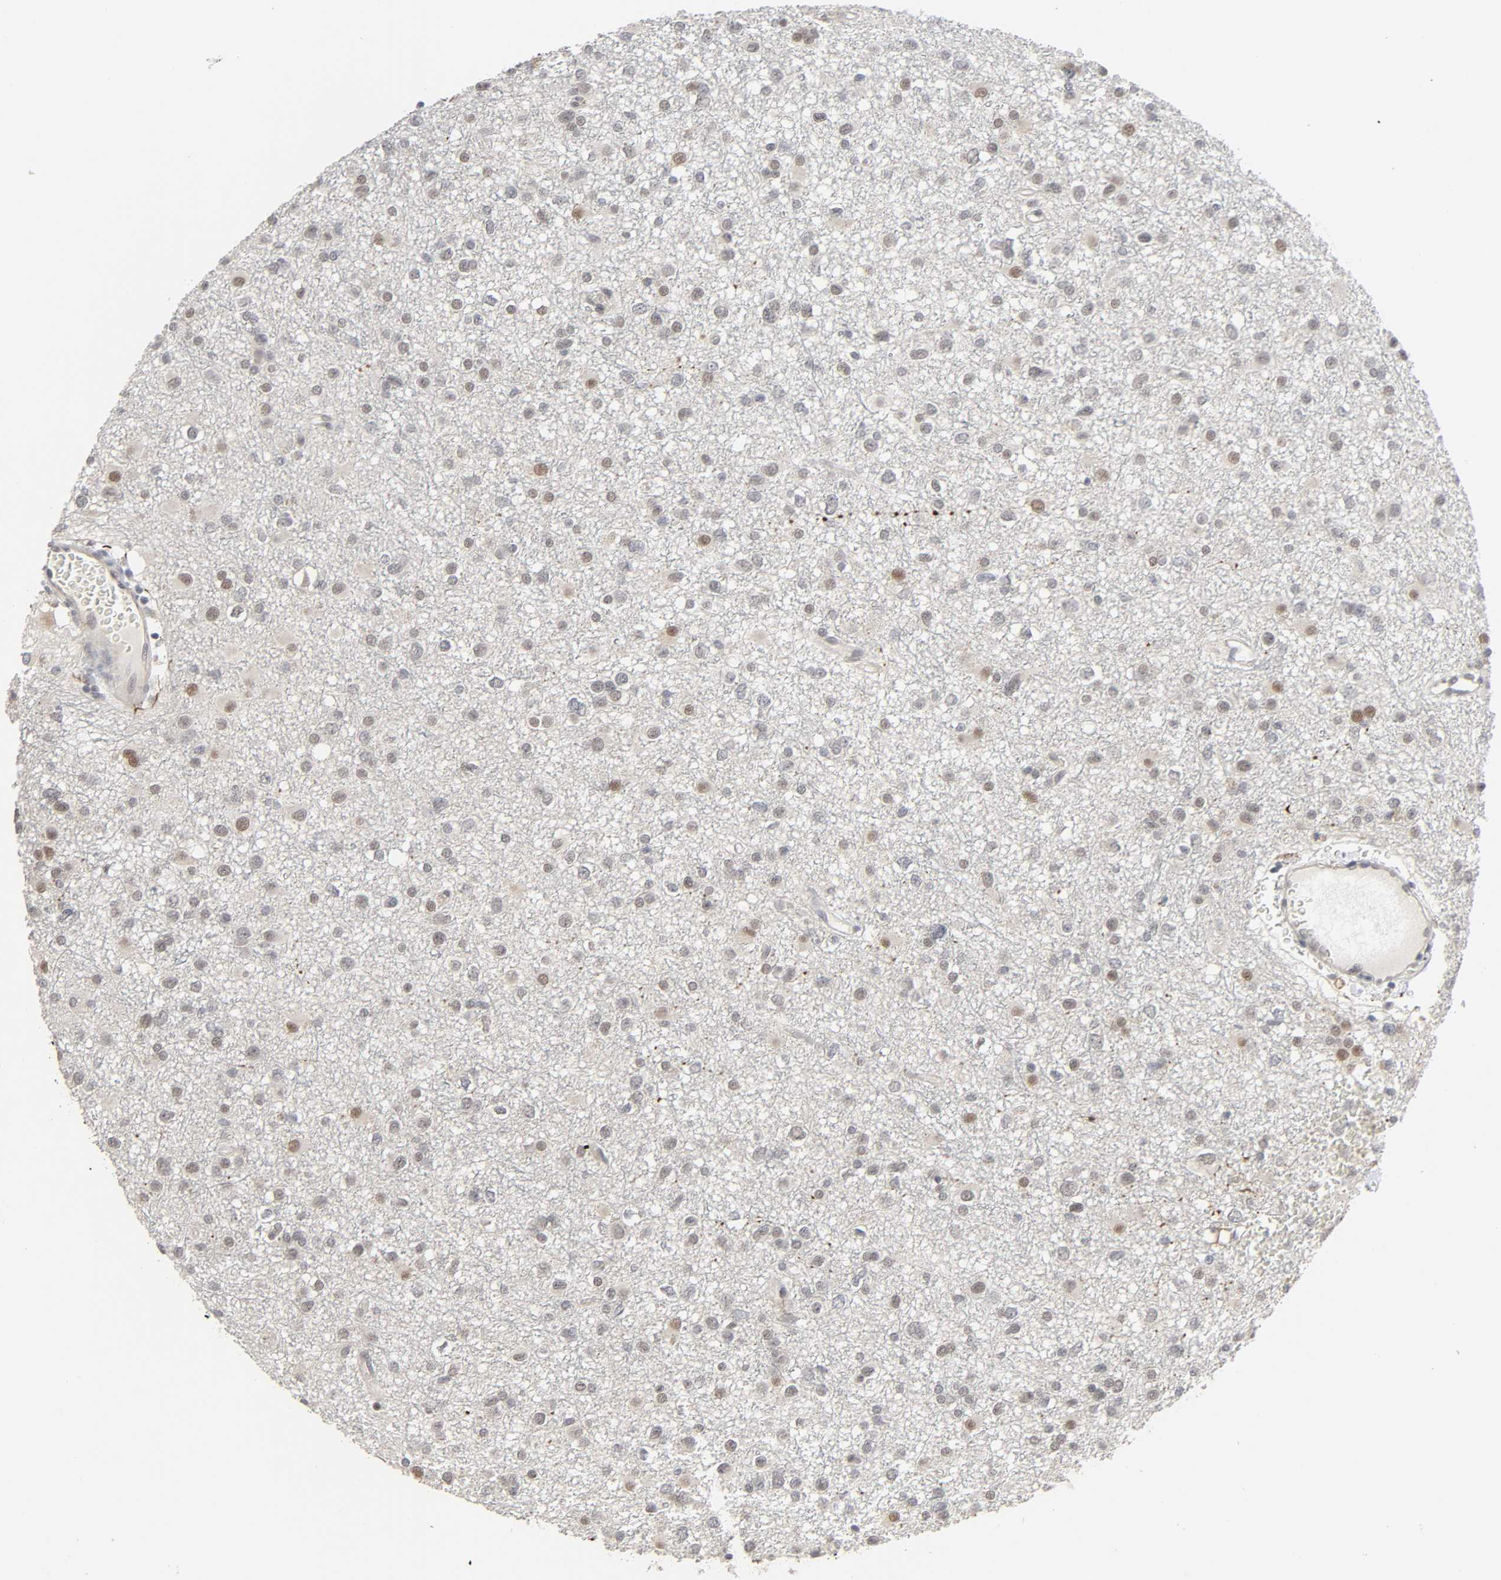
{"staining": {"intensity": "weak", "quantity": "<25%", "location": "nuclear"}, "tissue": "glioma", "cell_type": "Tumor cells", "image_type": "cancer", "snomed": [{"axis": "morphology", "description": "Glioma, malignant, Low grade"}, {"axis": "topography", "description": "Brain"}], "caption": "Tumor cells are negative for brown protein staining in malignant glioma (low-grade).", "gene": "ZNF222", "patient": {"sex": "male", "age": 42}}